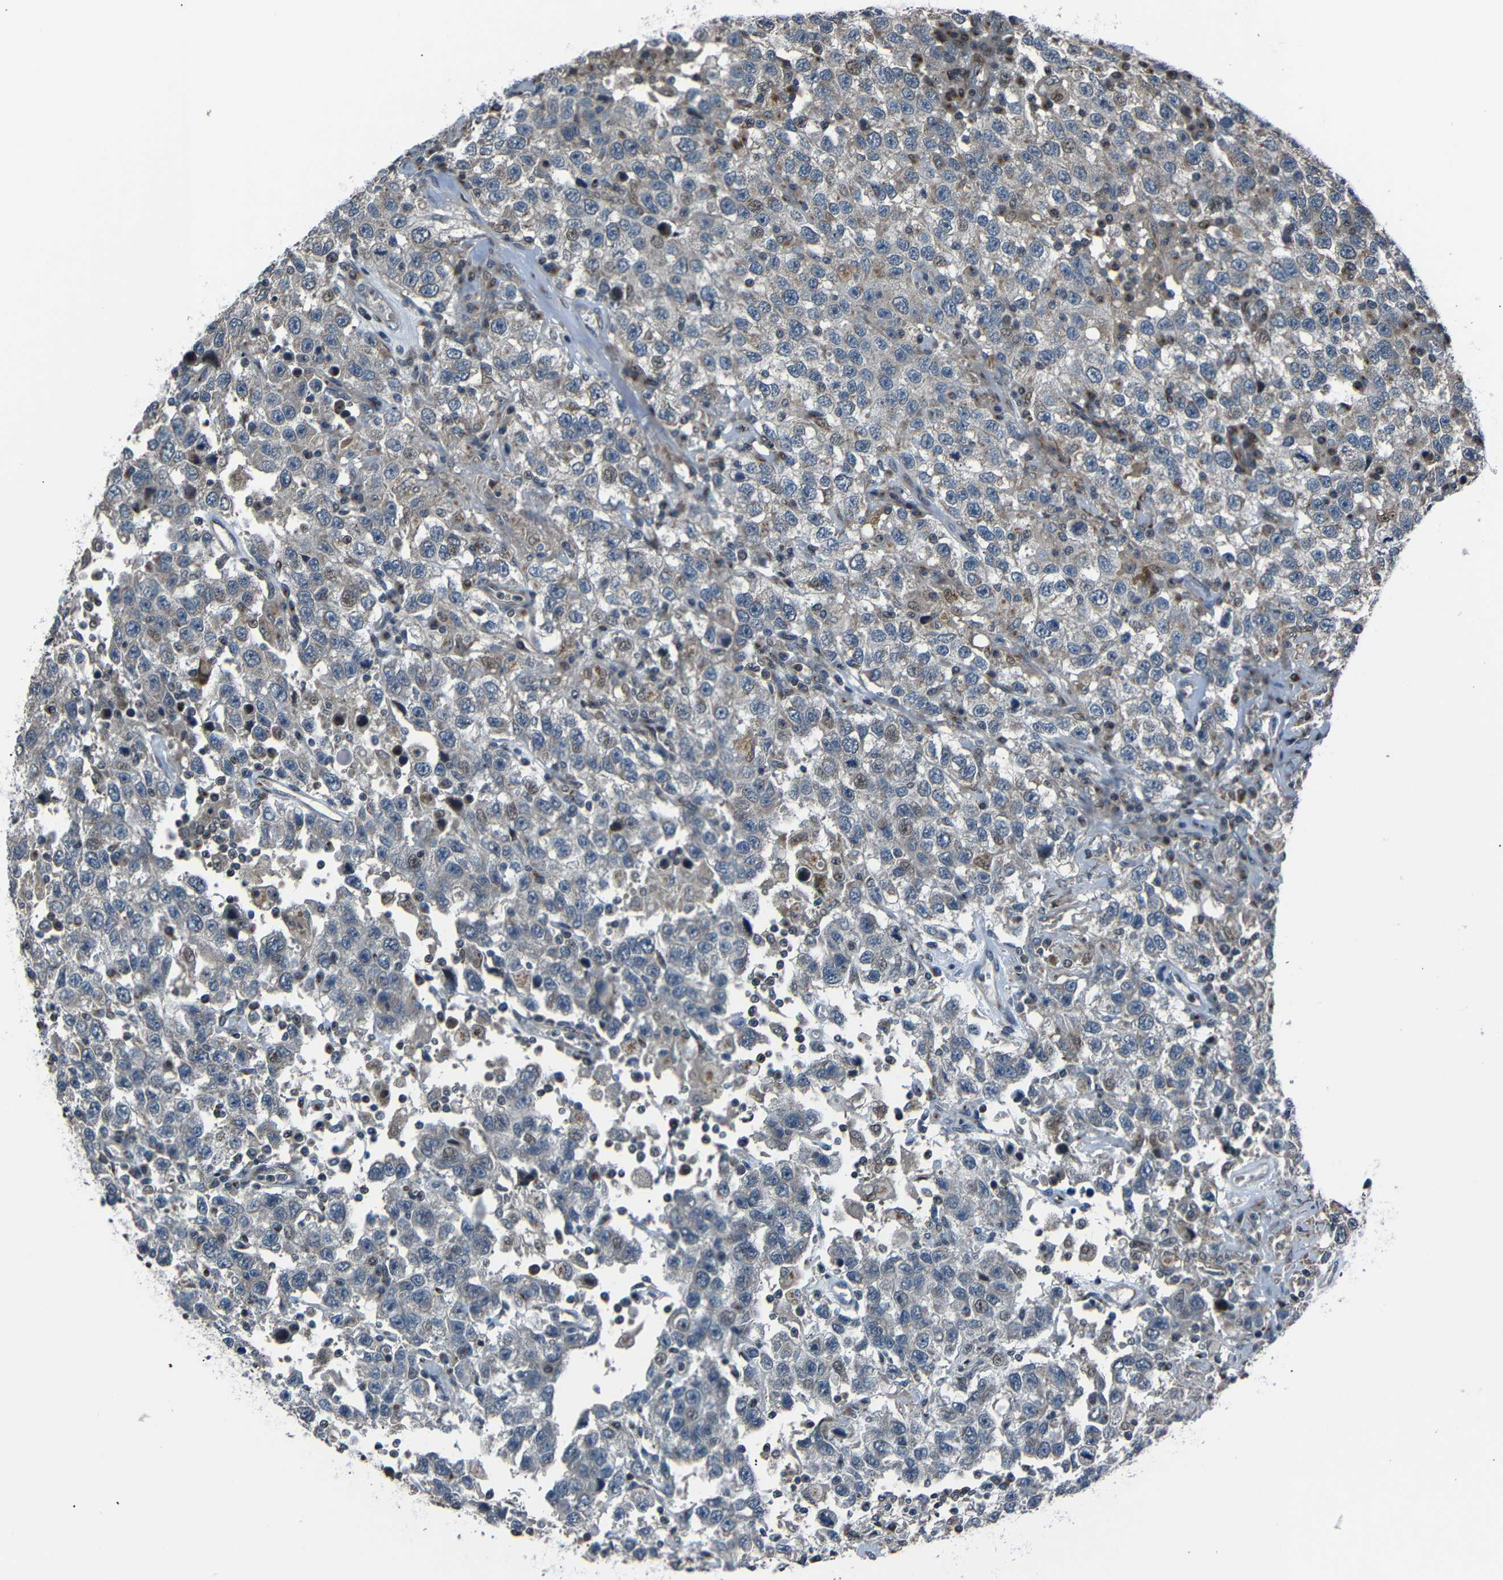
{"staining": {"intensity": "weak", "quantity": "<25%", "location": "cytoplasmic/membranous,nuclear"}, "tissue": "testis cancer", "cell_type": "Tumor cells", "image_type": "cancer", "snomed": [{"axis": "morphology", "description": "Seminoma, NOS"}, {"axis": "topography", "description": "Testis"}], "caption": "Tumor cells are negative for brown protein staining in testis cancer.", "gene": "AKAP9", "patient": {"sex": "male", "age": 41}}